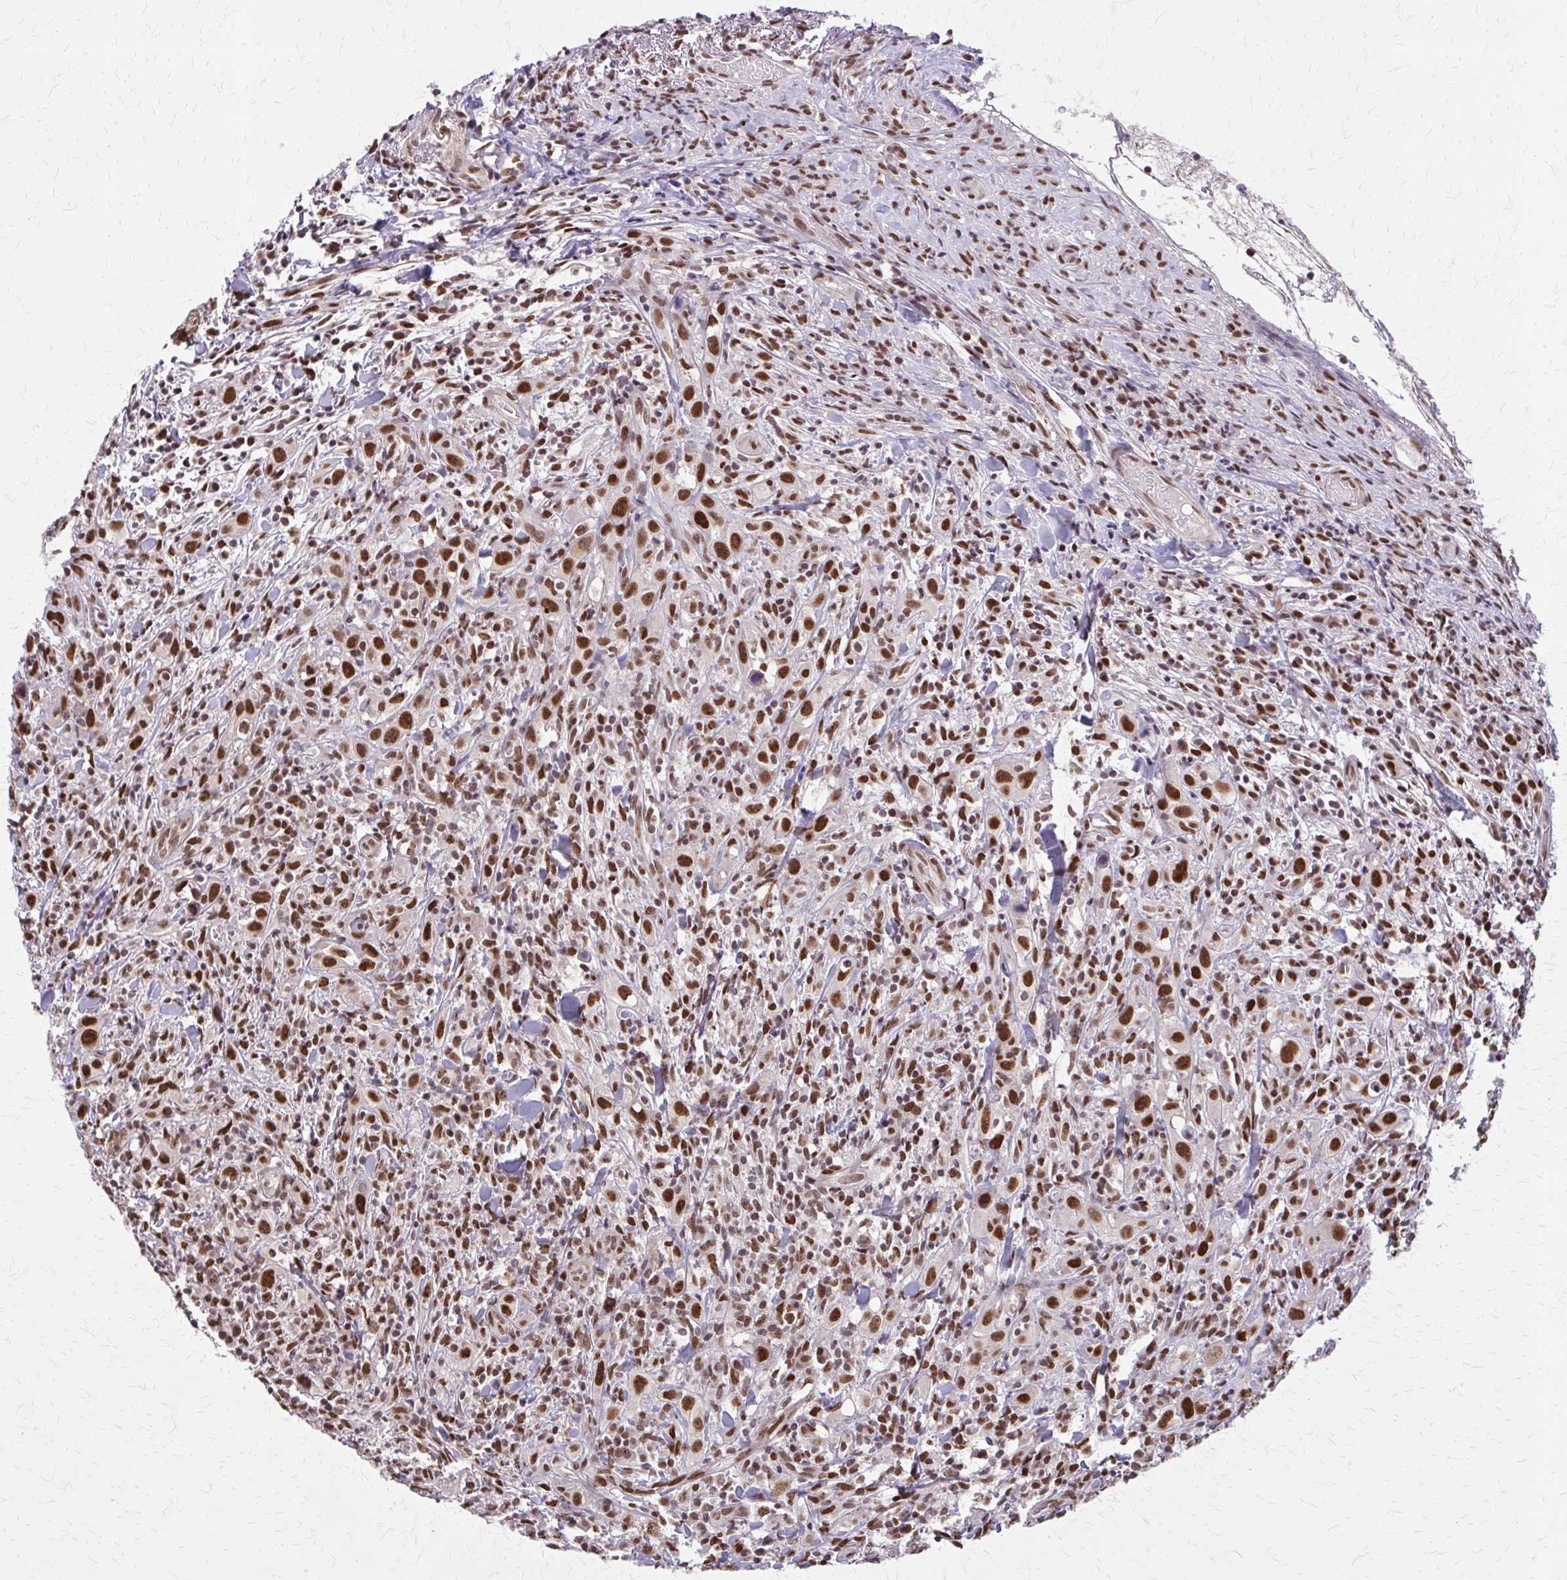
{"staining": {"intensity": "strong", "quantity": ">75%", "location": "nuclear"}, "tissue": "head and neck cancer", "cell_type": "Tumor cells", "image_type": "cancer", "snomed": [{"axis": "morphology", "description": "Squamous cell carcinoma, NOS"}, {"axis": "topography", "description": "Head-Neck"}], "caption": "Immunohistochemistry (IHC) histopathology image of head and neck cancer (squamous cell carcinoma) stained for a protein (brown), which reveals high levels of strong nuclear staining in about >75% of tumor cells.", "gene": "TTF1", "patient": {"sex": "female", "age": 95}}